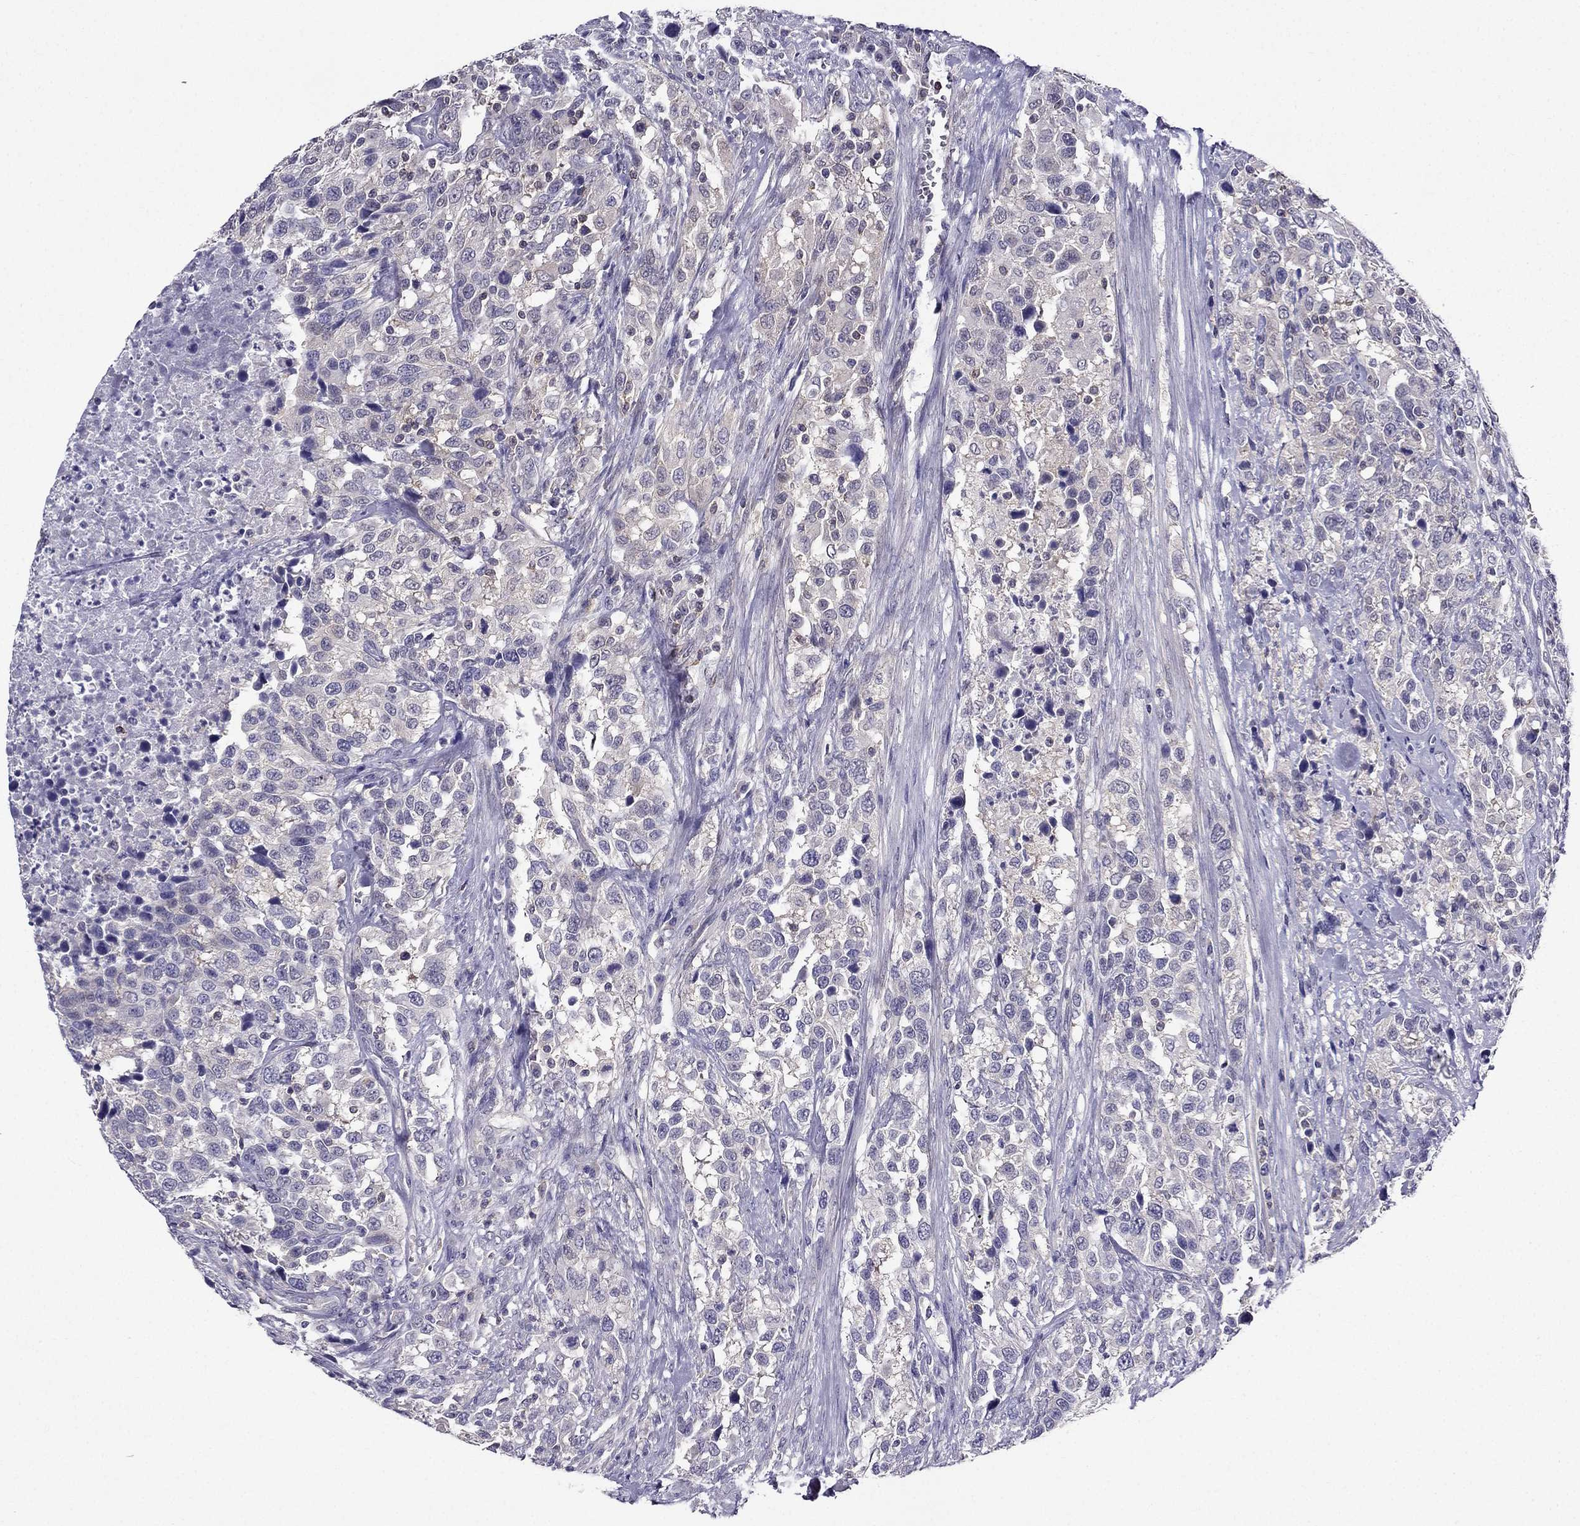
{"staining": {"intensity": "negative", "quantity": "none", "location": "none"}, "tissue": "urothelial cancer", "cell_type": "Tumor cells", "image_type": "cancer", "snomed": [{"axis": "morphology", "description": "Urothelial carcinoma, NOS"}, {"axis": "morphology", "description": "Urothelial carcinoma, High grade"}, {"axis": "topography", "description": "Urinary bladder"}], "caption": "The histopathology image exhibits no significant expression in tumor cells of urothelial cancer.", "gene": "AAK1", "patient": {"sex": "female", "age": 64}}